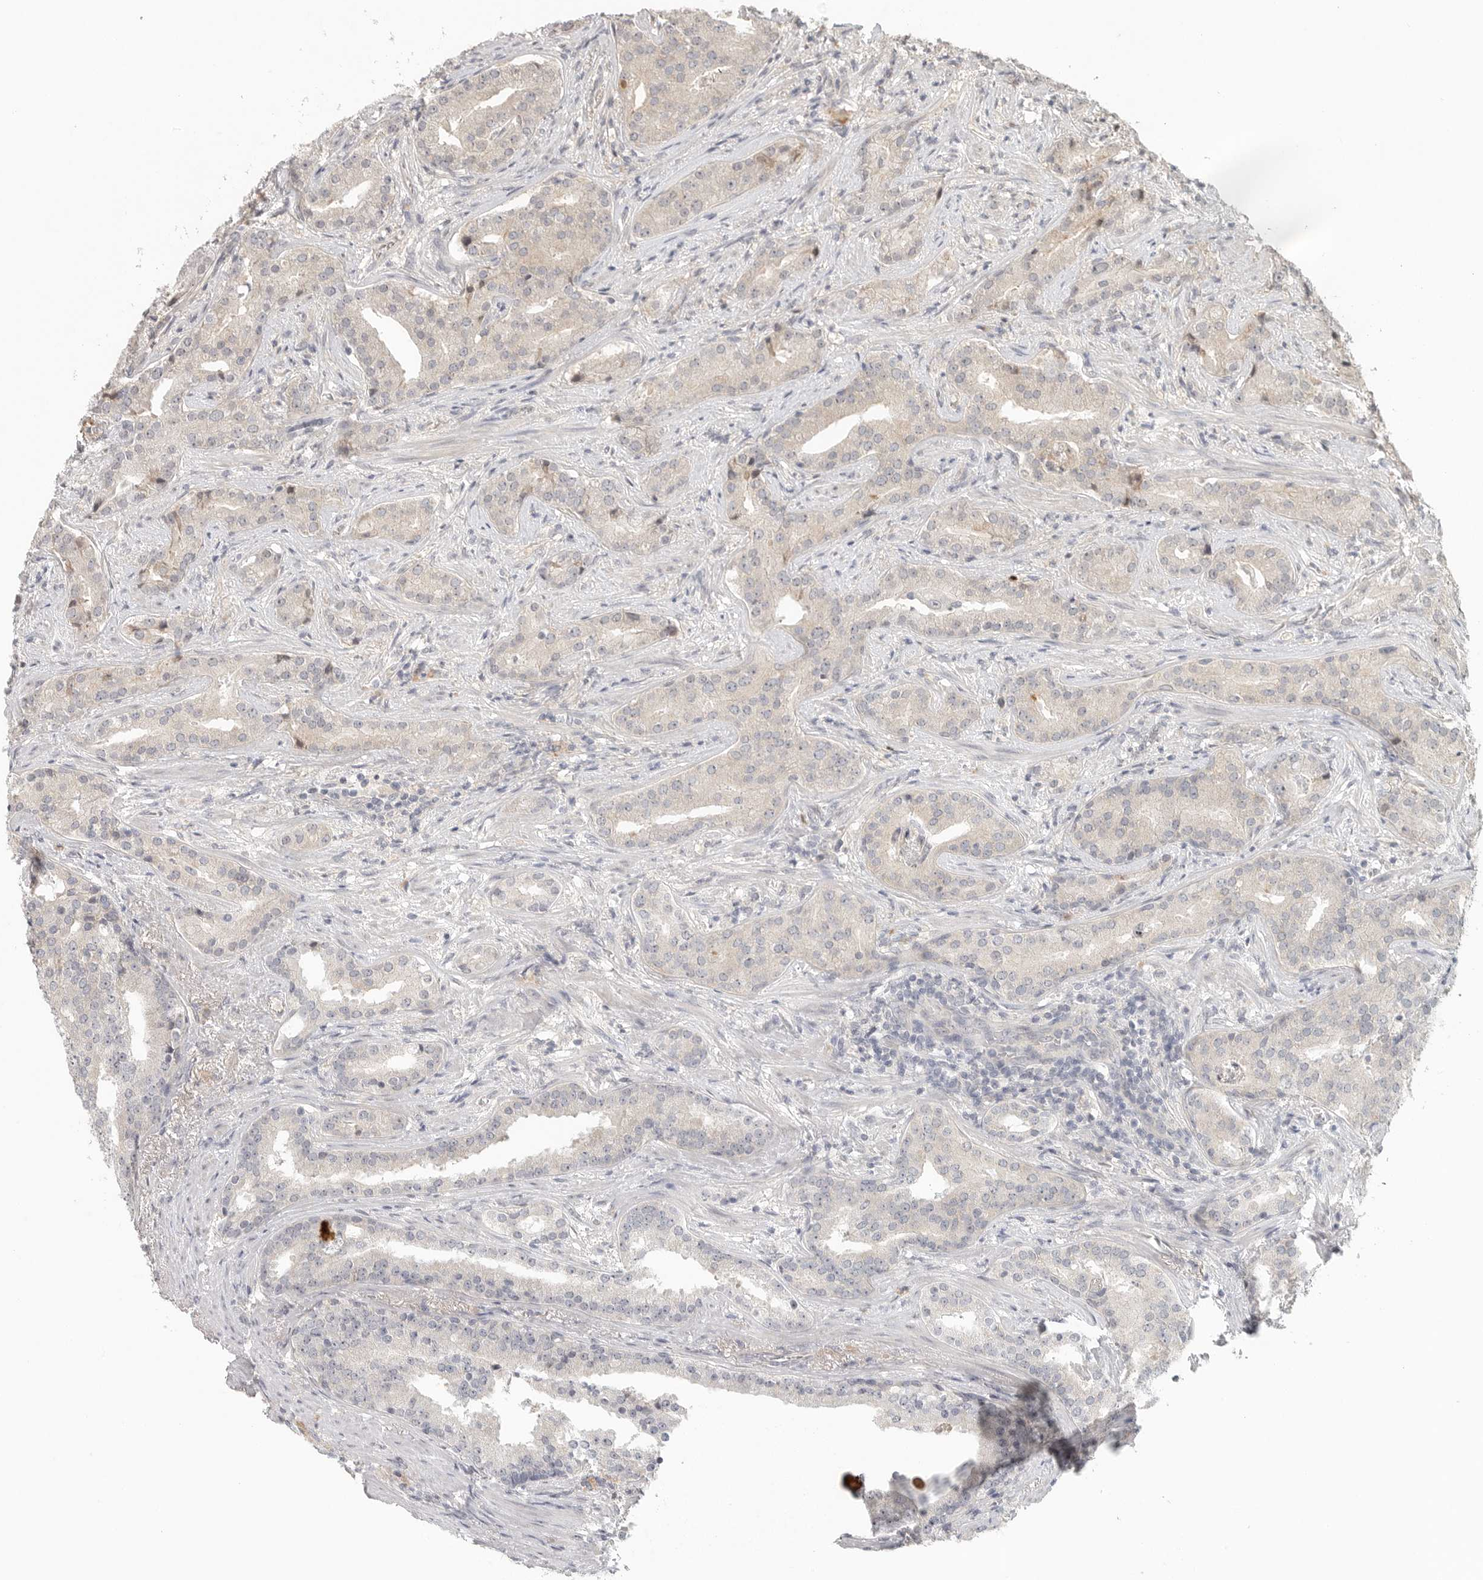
{"staining": {"intensity": "negative", "quantity": "none", "location": "none"}, "tissue": "prostate cancer", "cell_type": "Tumor cells", "image_type": "cancer", "snomed": [{"axis": "morphology", "description": "Adenocarcinoma, Low grade"}, {"axis": "topography", "description": "Prostate"}], "caption": "A high-resolution image shows immunohistochemistry (IHC) staining of low-grade adenocarcinoma (prostate), which exhibits no significant expression in tumor cells.", "gene": "HDAC6", "patient": {"sex": "male", "age": 67}}